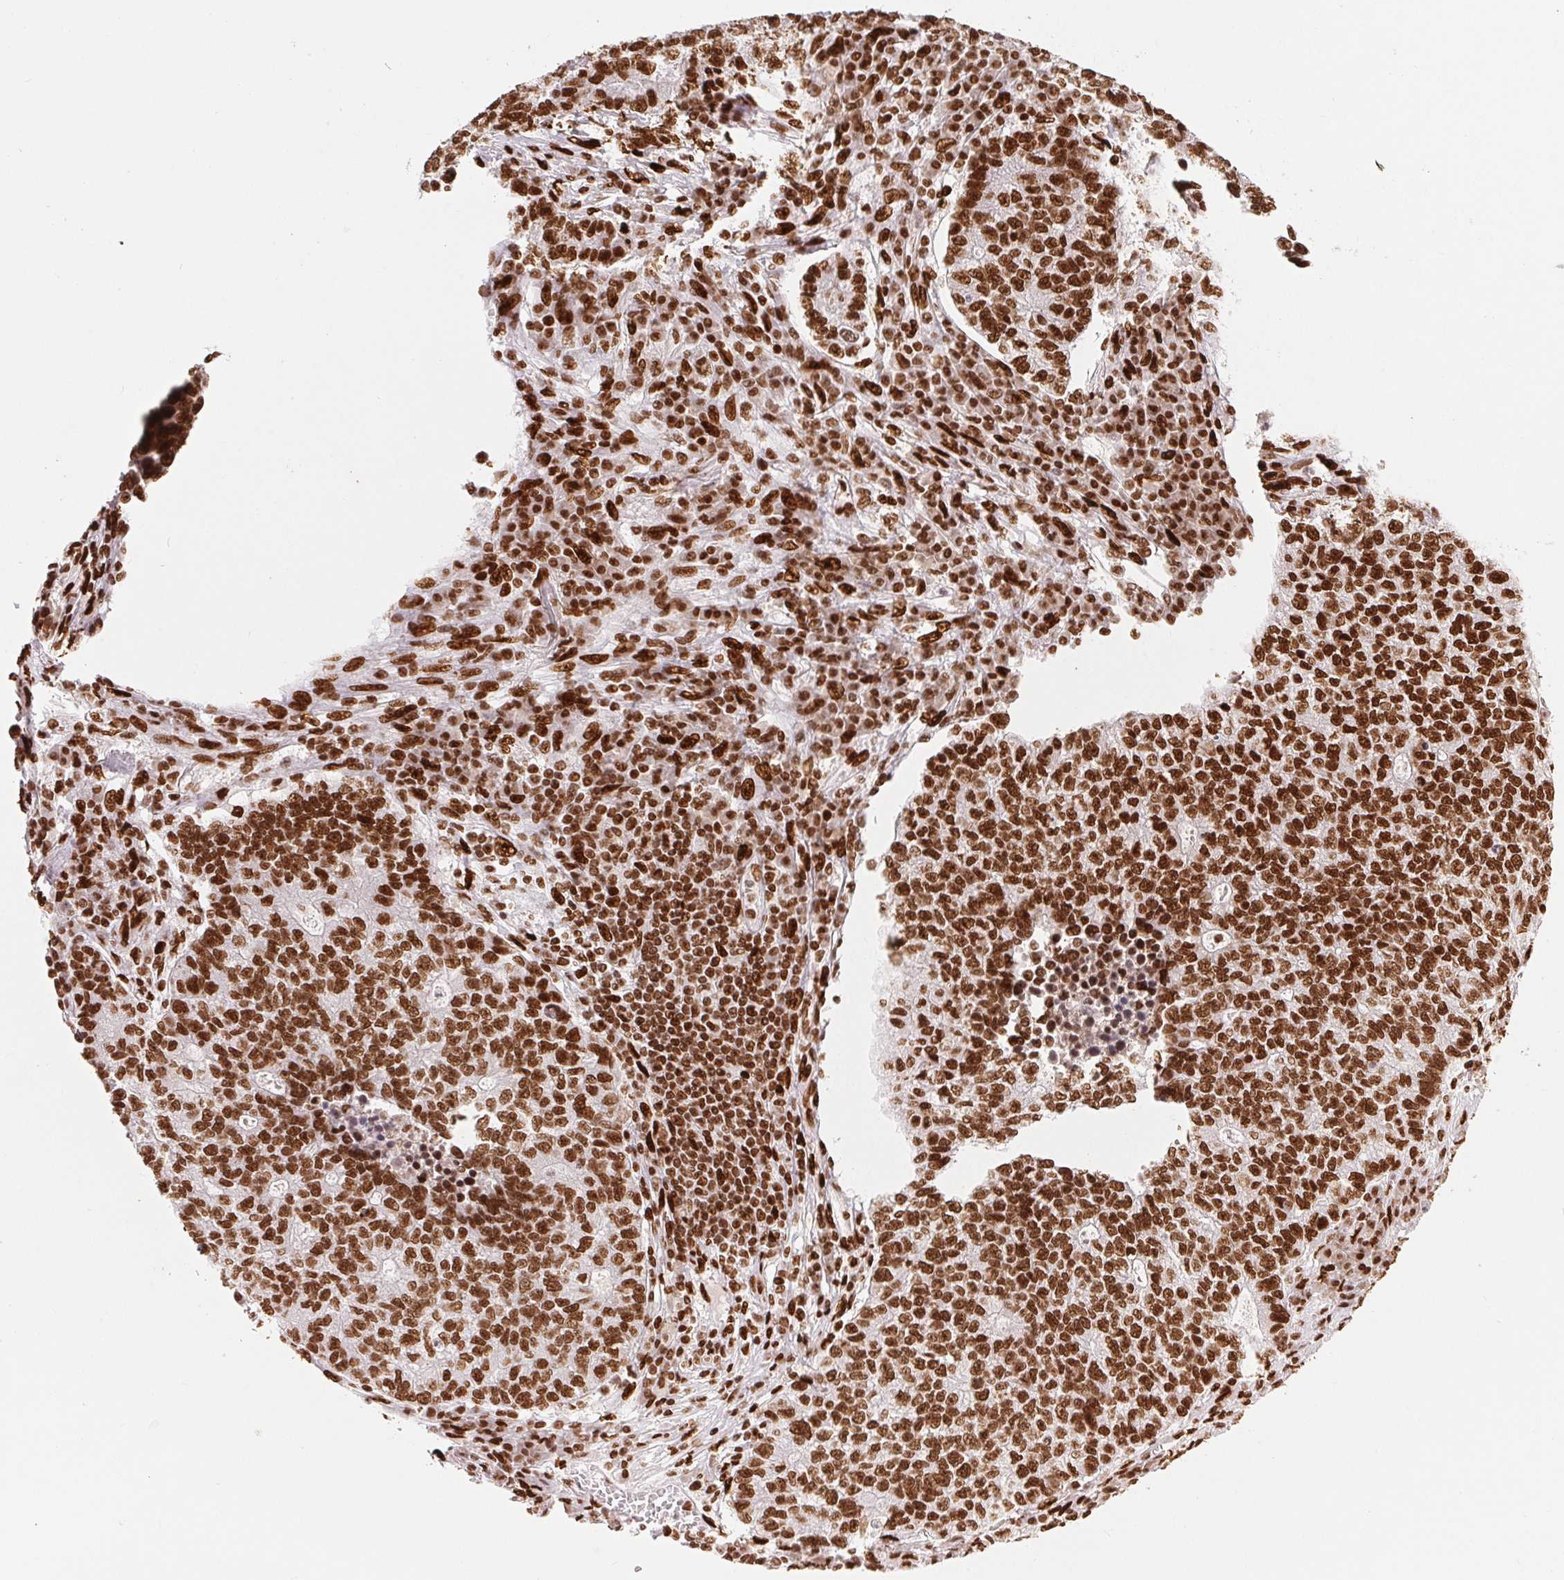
{"staining": {"intensity": "strong", "quantity": ">75%", "location": "nuclear"}, "tissue": "lung cancer", "cell_type": "Tumor cells", "image_type": "cancer", "snomed": [{"axis": "morphology", "description": "Adenocarcinoma, NOS"}, {"axis": "topography", "description": "Lung"}], "caption": "Strong nuclear expression is identified in about >75% of tumor cells in lung adenocarcinoma.", "gene": "ZNF80", "patient": {"sex": "male", "age": 57}}